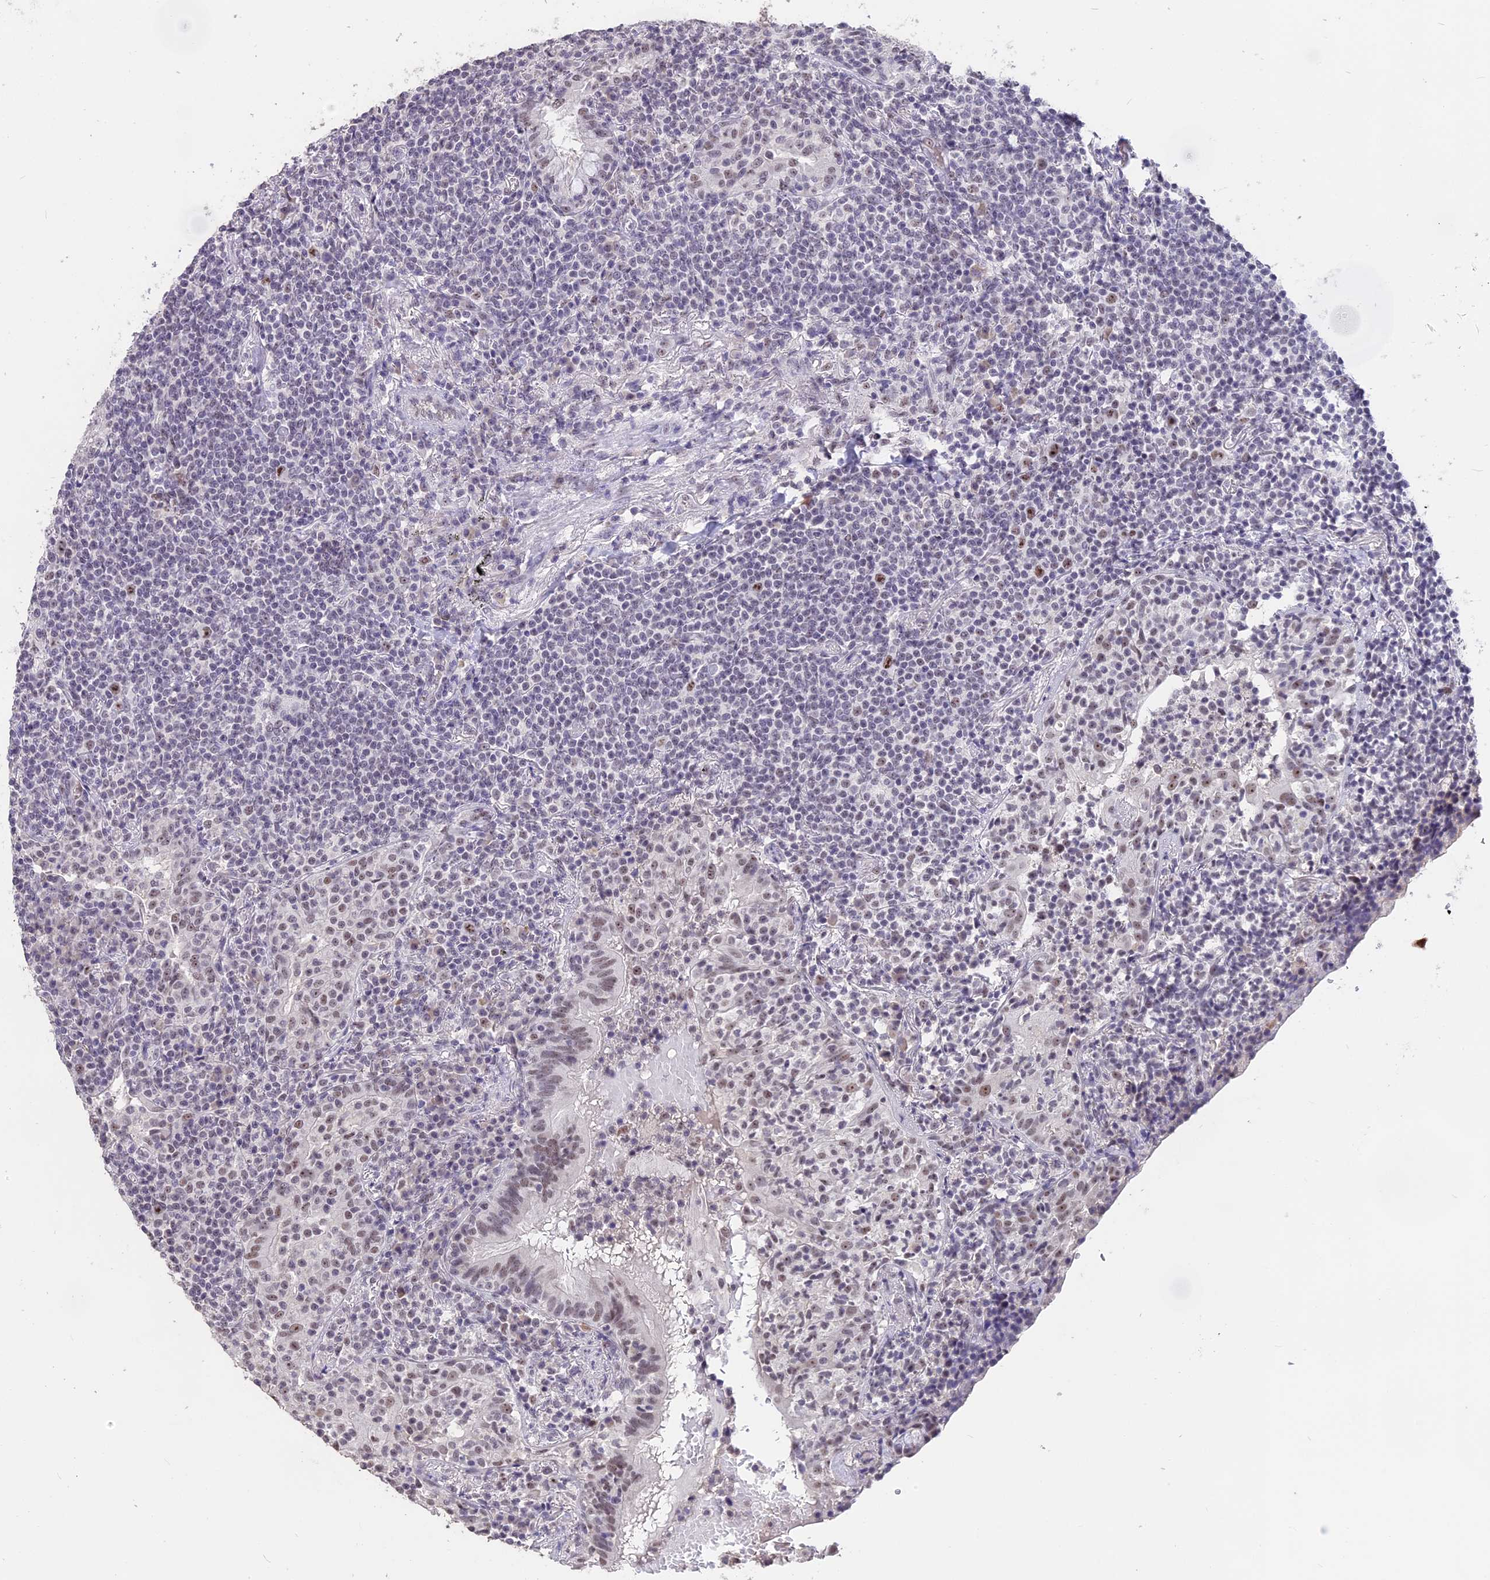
{"staining": {"intensity": "negative", "quantity": "none", "location": "none"}, "tissue": "lymphoma", "cell_type": "Tumor cells", "image_type": "cancer", "snomed": [{"axis": "morphology", "description": "Malignant lymphoma, non-Hodgkin's type, Low grade"}, {"axis": "topography", "description": "Lung"}], "caption": "Tumor cells show no significant protein expression in low-grade malignant lymphoma, non-Hodgkin's type.", "gene": "SETD2", "patient": {"sex": "female", "age": 71}}